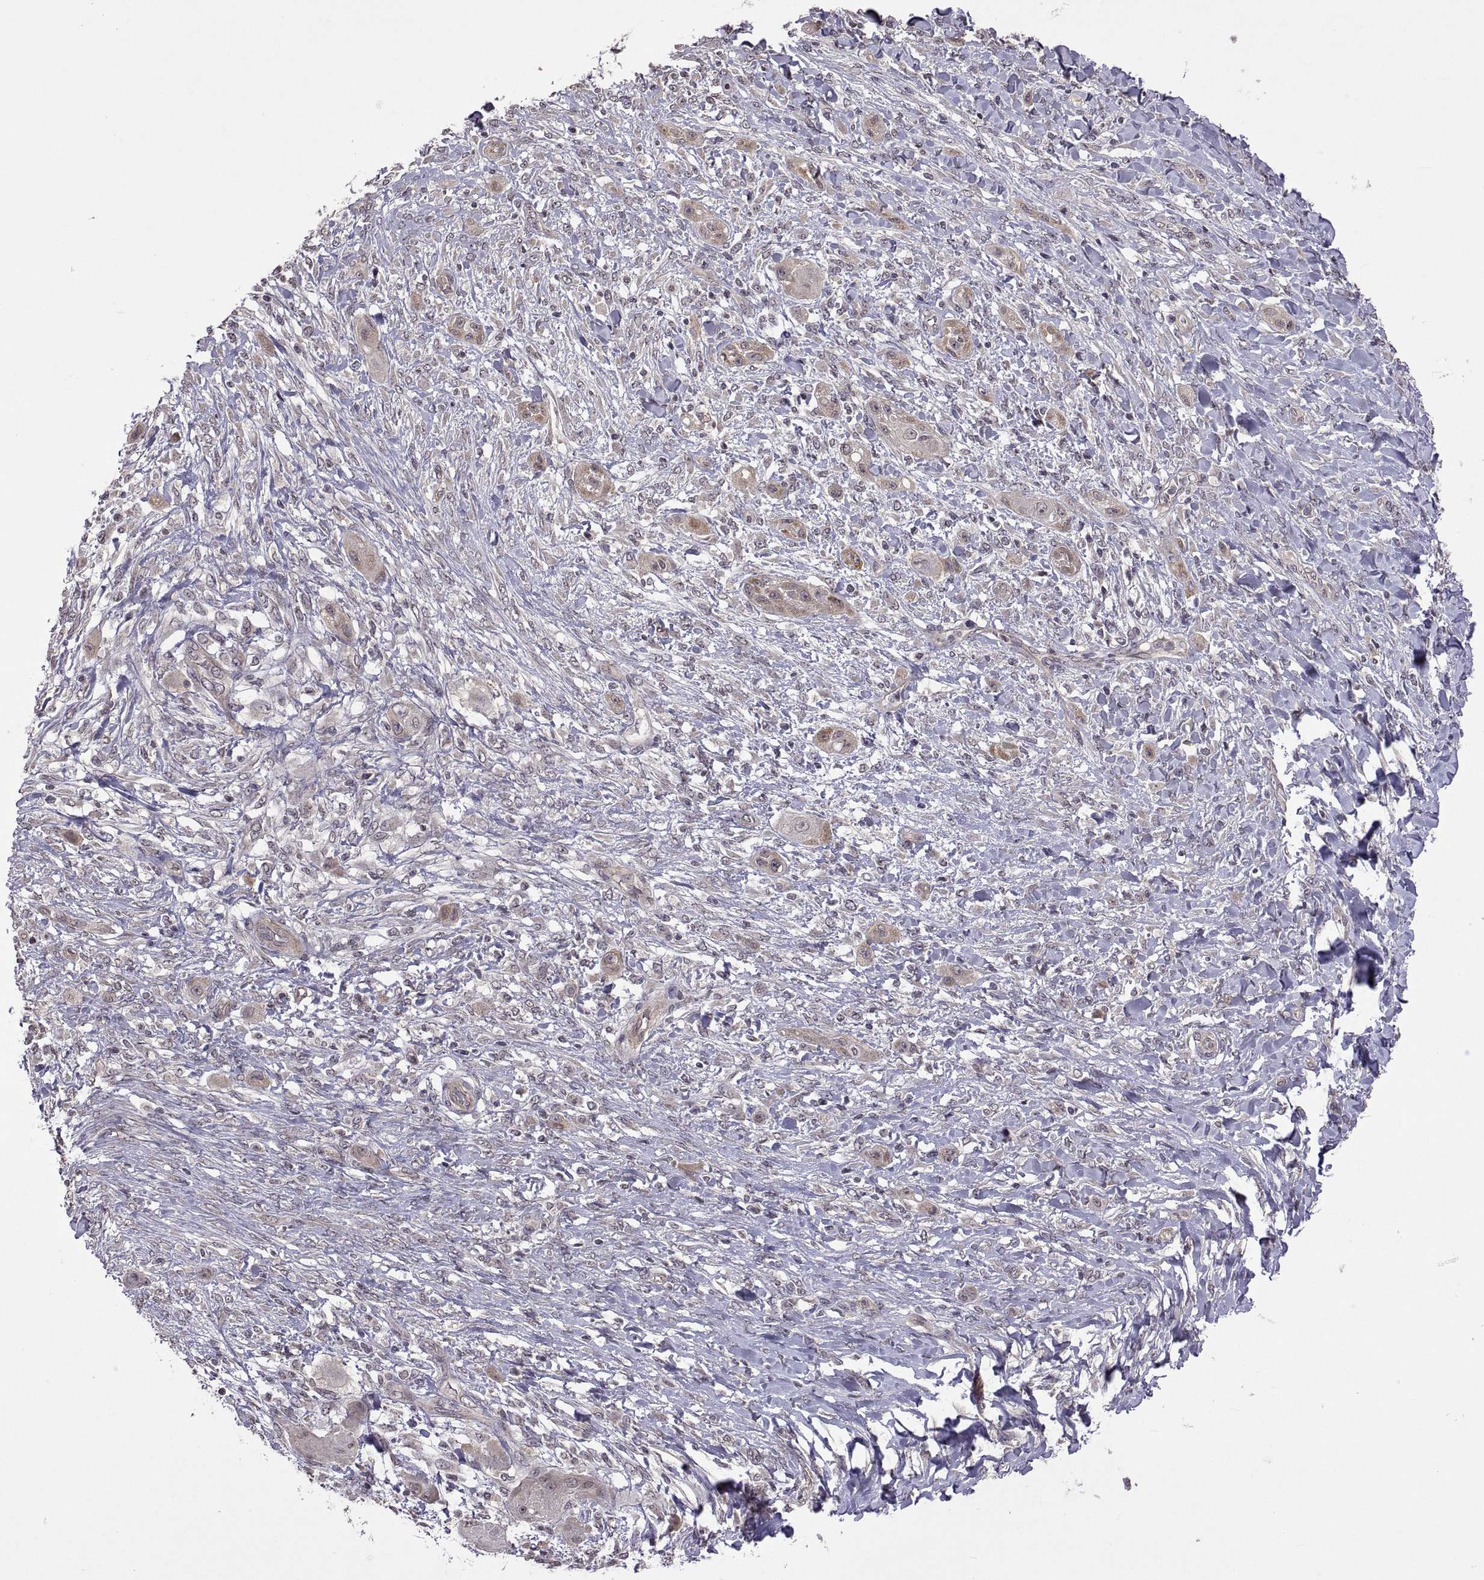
{"staining": {"intensity": "negative", "quantity": "none", "location": "none"}, "tissue": "skin cancer", "cell_type": "Tumor cells", "image_type": "cancer", "snomed": [{"axis": "morphology", "description": "Squamous cell carcinoma, NOS"}, {"axis": "topography", "description": "Skin"}], "caption": "IHC of skin cancer (squamous cell carcinoma) reveals no expression in tumor cells.", "gene": "LAMA1", "patient": {"sex": "male", "age": 62}}